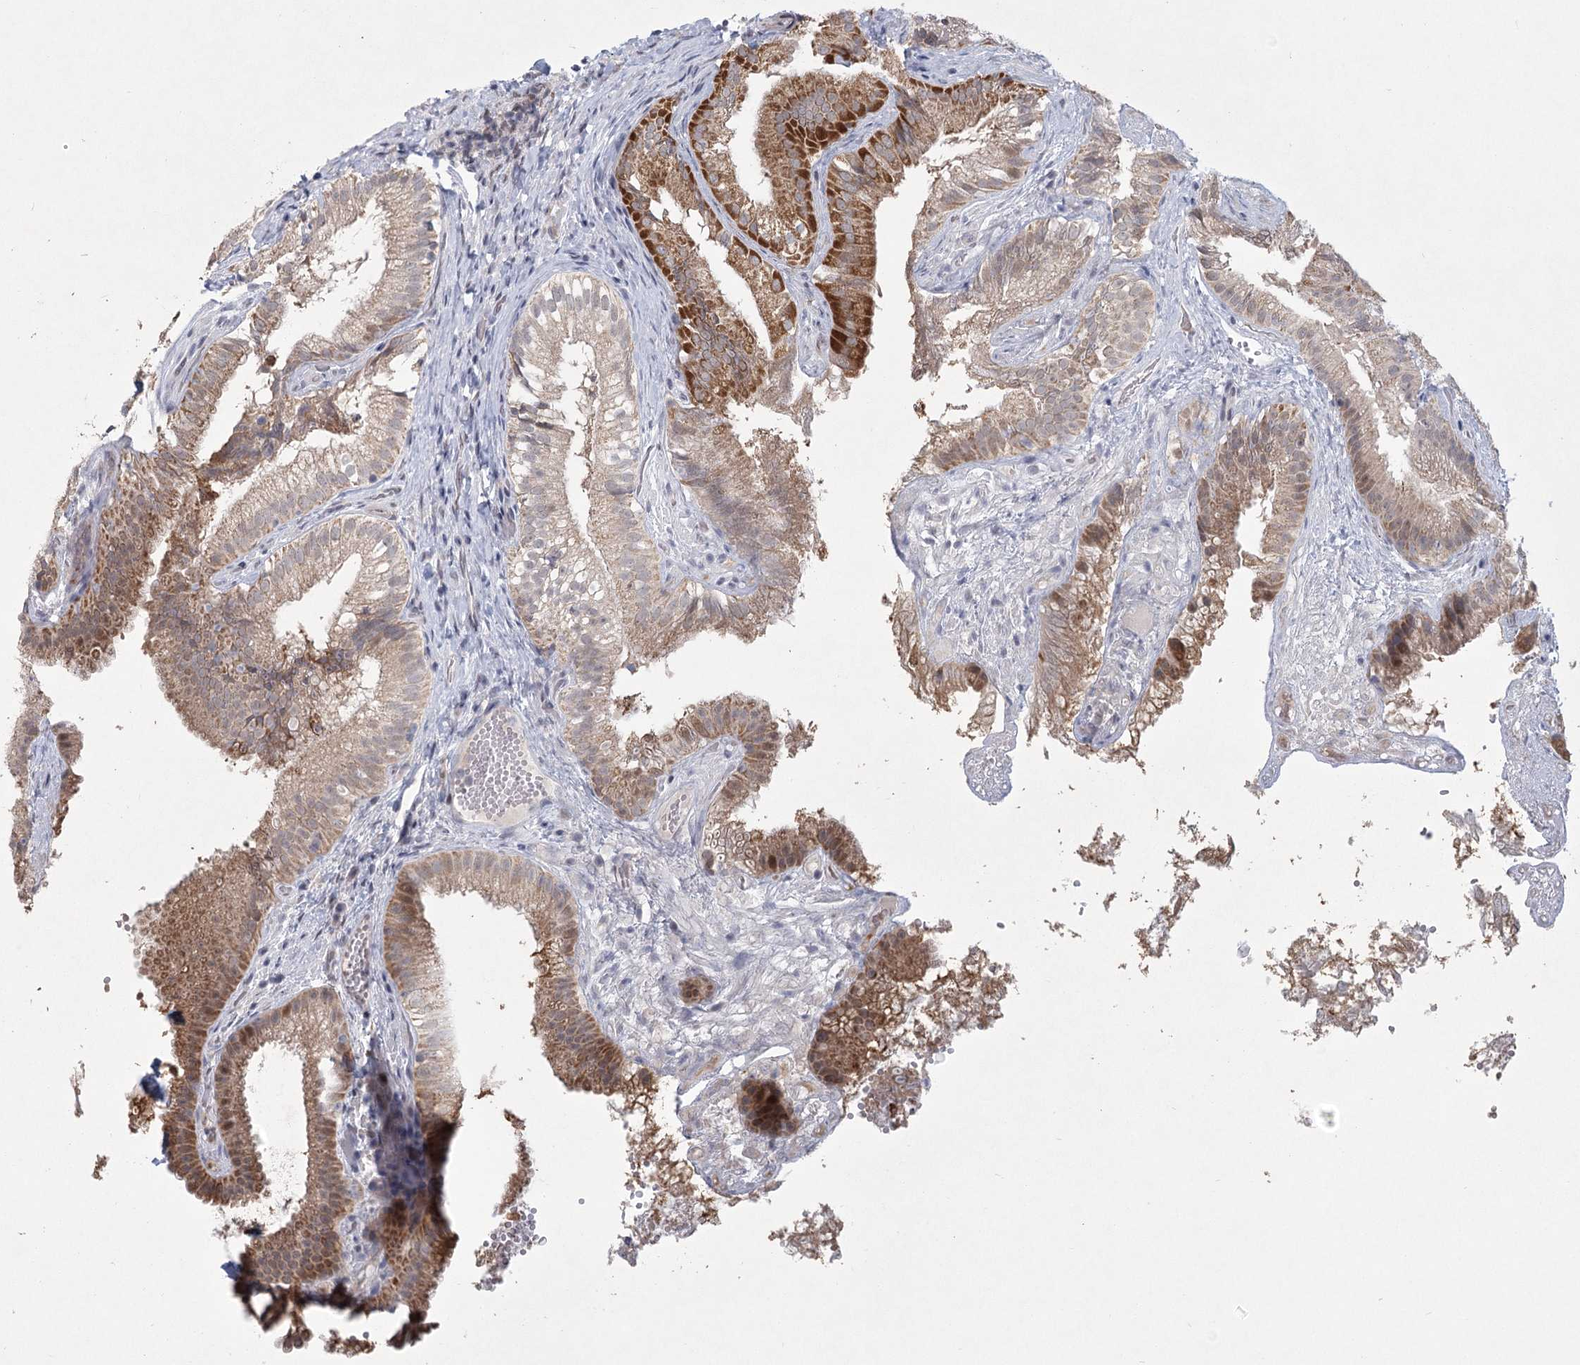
{"staining": {"intensity": "strong", "quantity": "25%-75%", "location": "cytoplasmic/membranous"}, "tissue": "gallbladder", "cell_type": "Glandular cells", "image_type": "normal", "snomed": [{"axis": "morphology", "description": "Normal tissue, NOS"}, {"axis": "topography", "description": "Gallbladder"}], "caption": "High-power microscopy captured an immunohistochemistry (IHC) photomicrograph of benign gallbladder, revealing strong cytoplasmic/membranous positivity in about 25%-75% of glandular cells.", "gene": "CIB4", "patient": {"sex": "female", "age": 30}}